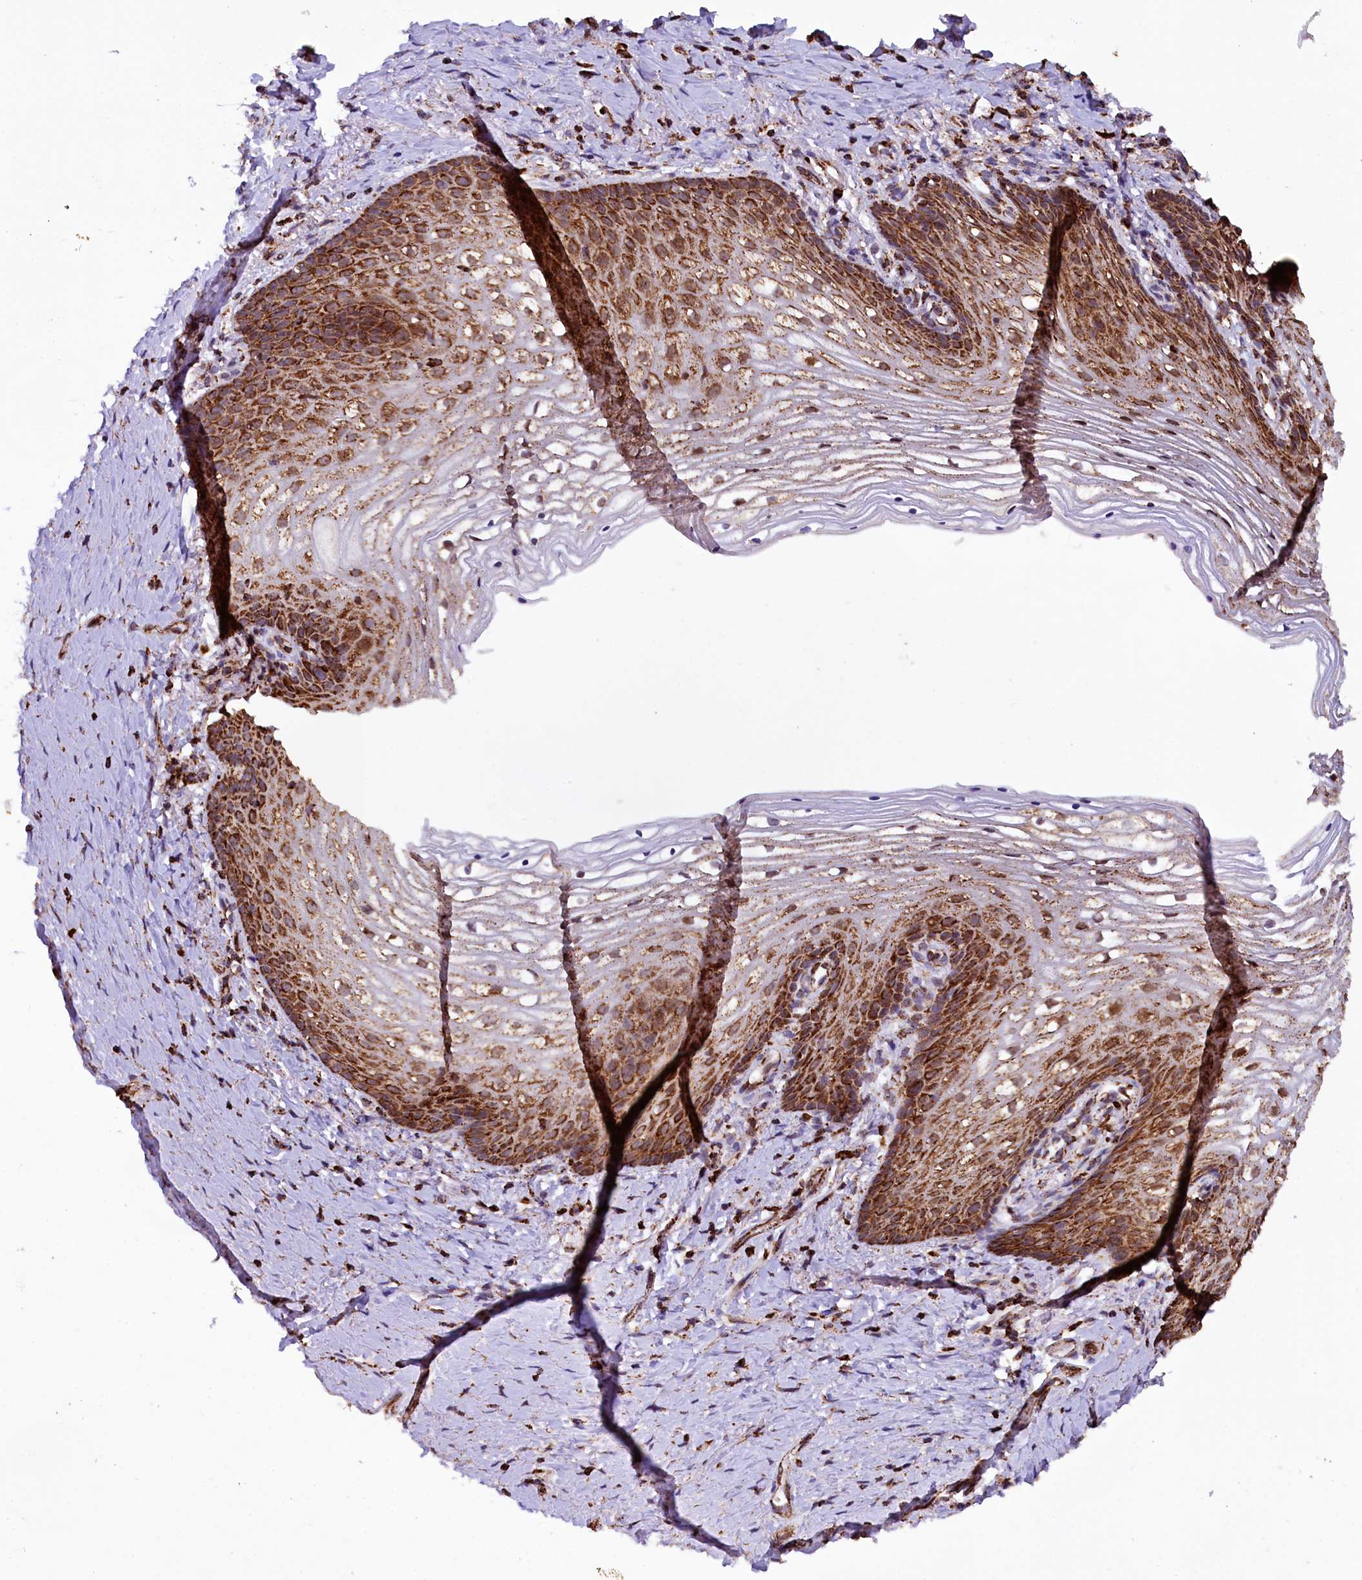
{"staining": {"intensity": "strong", "quantity": "25%-75%", "location": "cytoplasmic/membranous"}, "tissue": "vagina", "cell_type": "Squamous epithelial cells", "image_type": "normal", "snomed": [{"axis": "morphology", "description": "Normal tissue, NOS"}, {"axis": "topography", "description": "Vagina"}], "caption": "An image of vagina stained for a protein demonstrates strong cytoplasmic/membranous brown staining in squamous epithelial cells. (Stains: DAB in brown, nuclei in blue, Microscopy: brightfield microscopy at high magnification).", "gene": "KLC2", "patient": {"sex": "female", "age": 60}}